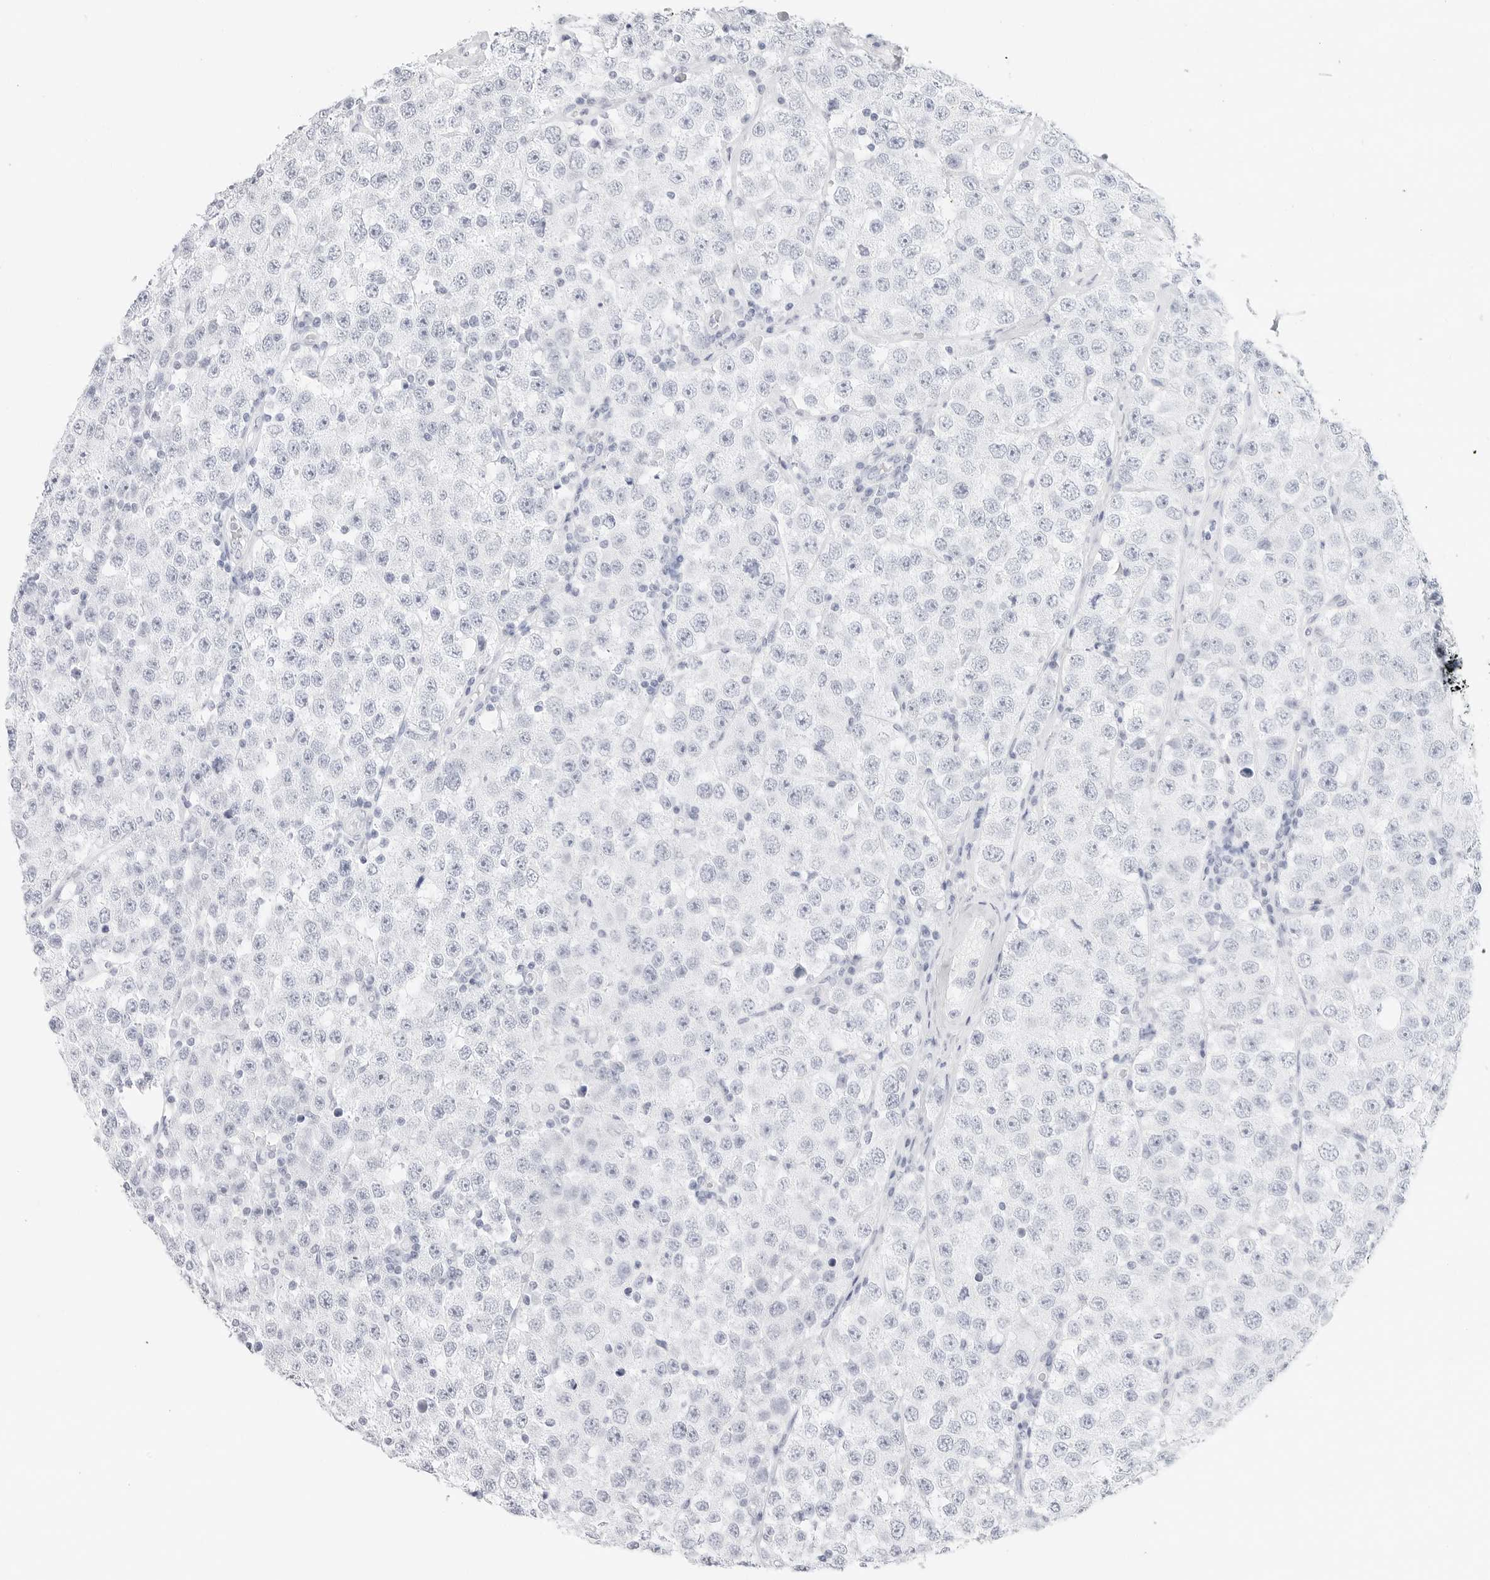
{"staining": {"intensity": "negative", "quantity": "none", "location": "none"}, "tissue": "testis cancer", "cell_type": "Tumor cells", "image_type": "cancer", "snomed": [{"axis": "morphology", "description": "Seminoma, NOS"}, {"axis": "topography", "description": "Testis"}], "caption": "A histopathology image of human testis cancer is negative for staining in tumor cells.", "gene": "TFF2", "patient": {"sex": "male", "age": 28}}